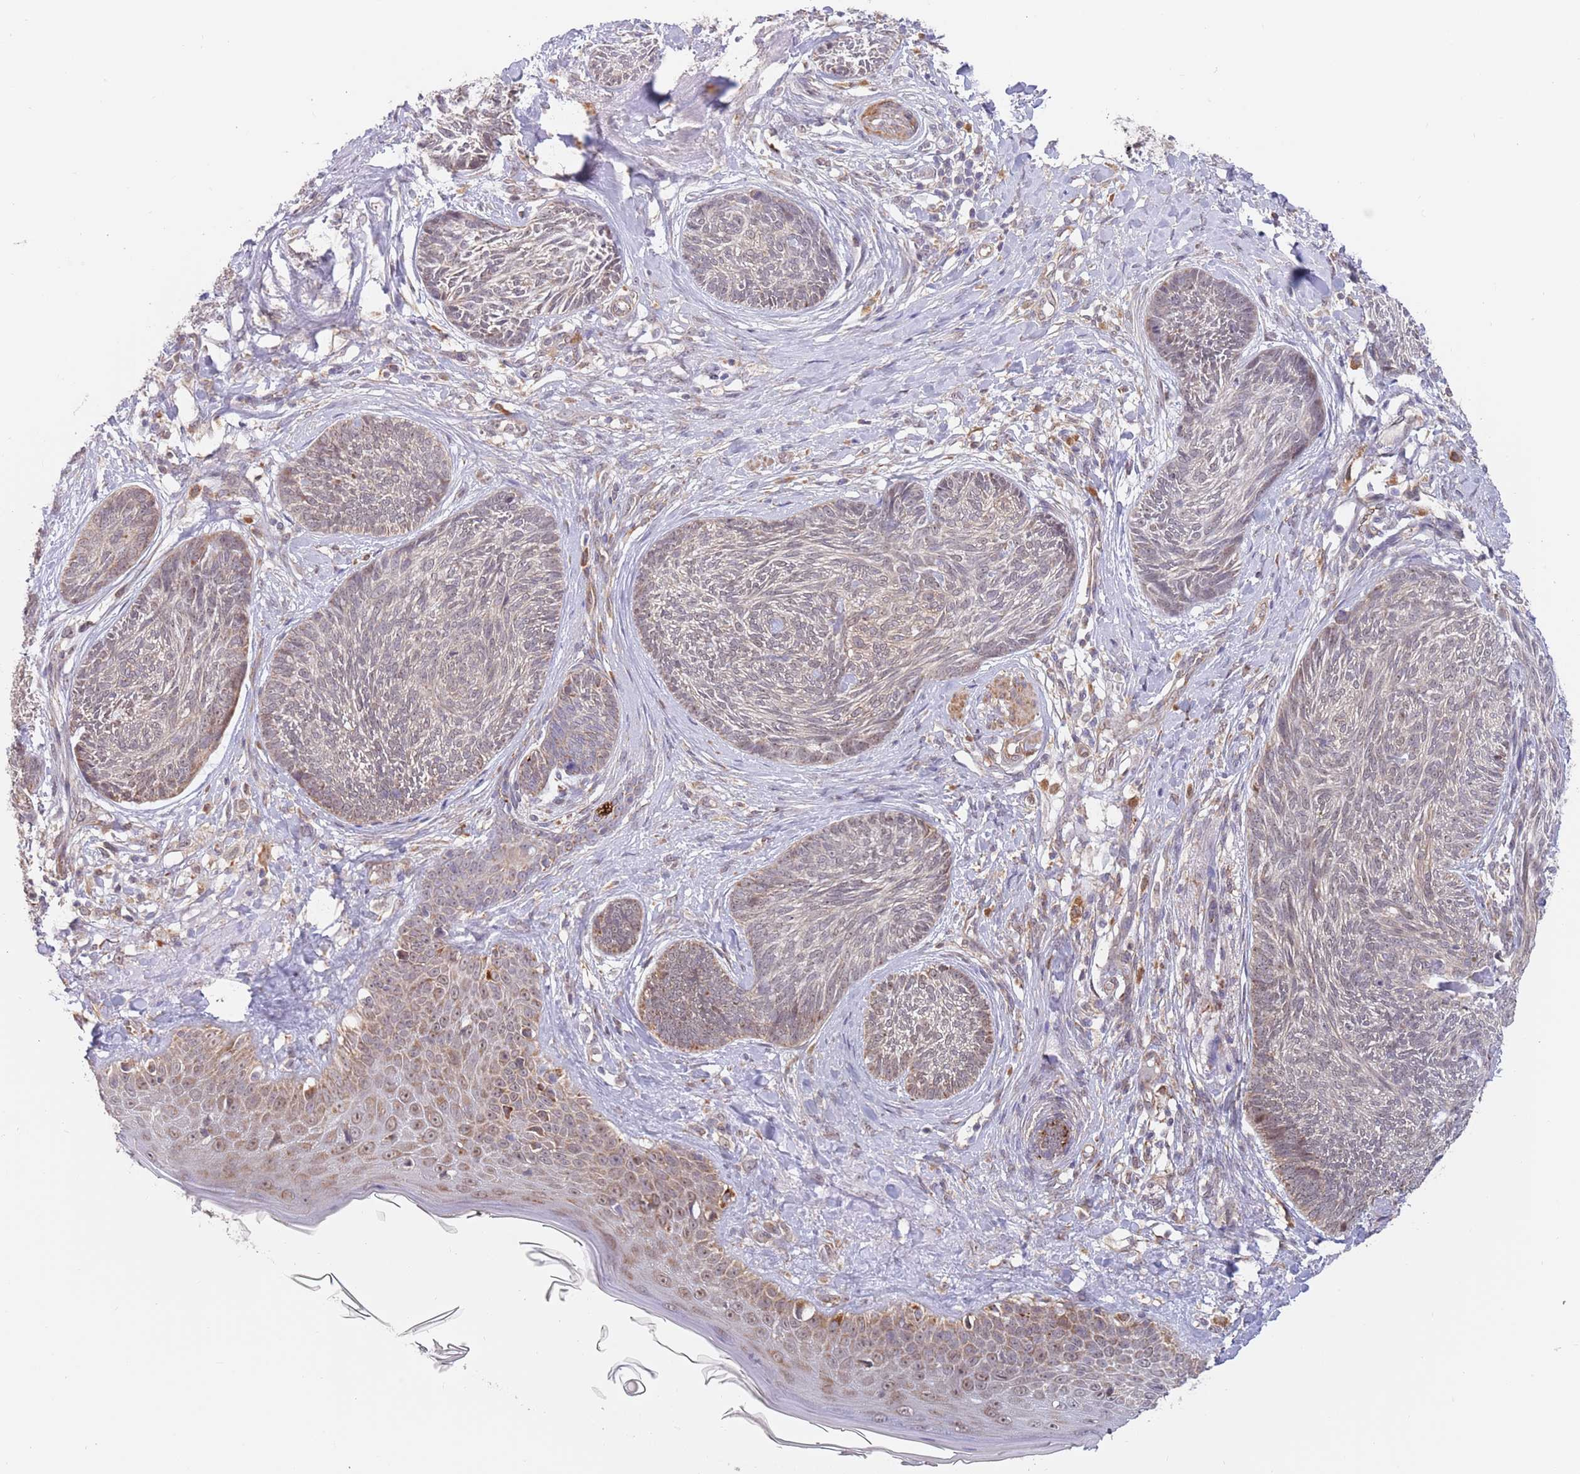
{"staining": {"intensity": "moderate", "quantity": "<25%", "location": "cytoplasmic/membranous"}, "tissue": "skin cancer", "cell_type": "Tumor cells", "image_type": "cancer", "snomed": [{"axis": "morphology", "description": "Basal cell carcinoma"}, {"axis": "topography", "description": "Skin"}], "caption": "Human skin basal cell carcinoma stained for a protein (brown) reveals moderate cytoplasmic/membranous positive expression in about <25% of tumor cells.", "gene": "UQCC3", "patient": {"sex": "male", "age": 73}}